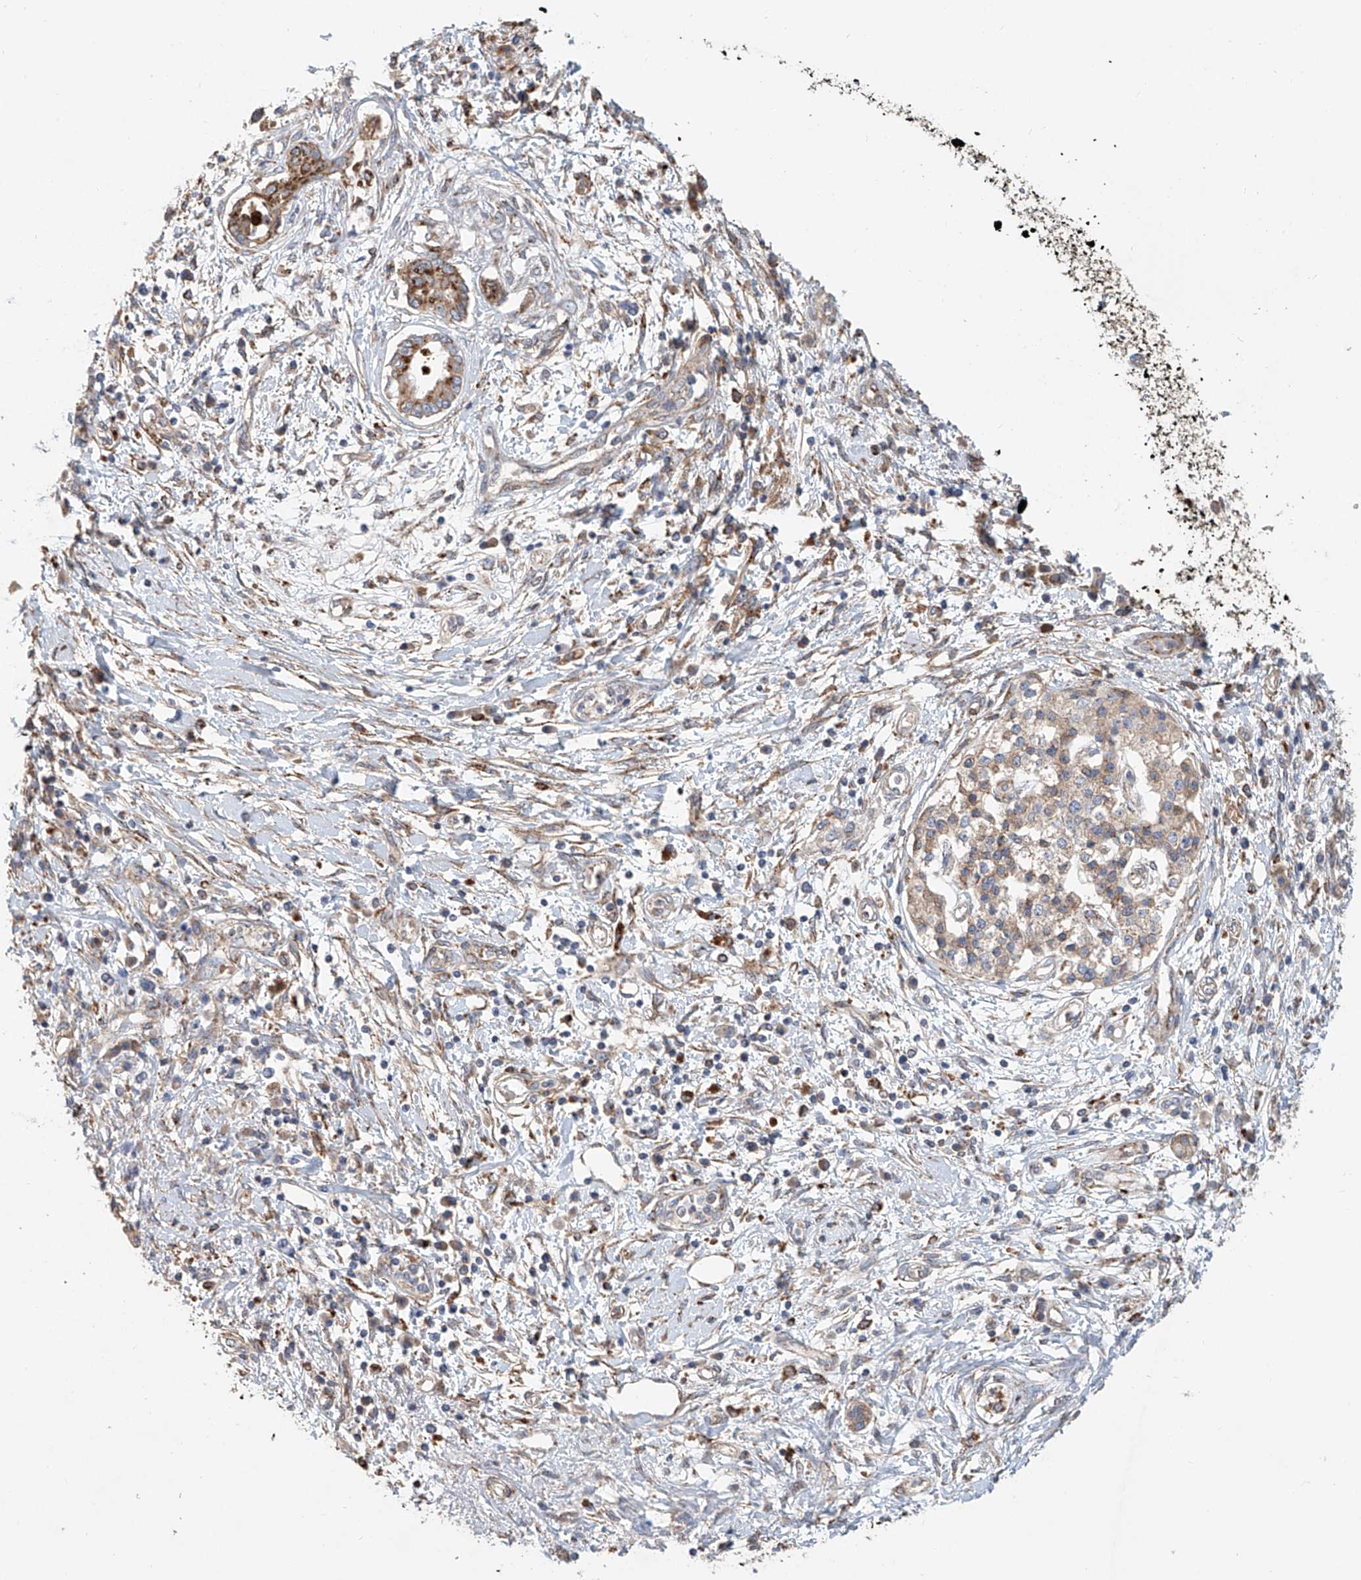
{"staining": {"intensity": "moderate", "quantity": ">75%", "location": "cytoplasmic/membranous"}, "tissue": "pancreatic cancer", "cell_type": "Tumor cells", "image_type": "cancer", "snomed": [{"axis": "morphology", "description": "Adenocarcinoma, NOS"}, {"axis": "topography", "description": "Pancreas"}], "caption": "Pancreatic adenocarcinoma stained with immunohistochemistry (IHC) reveals moderate cytoplasmic/membranous positivity in approximately >75% of tumor cells.", "gene": "HGSNAT", "patient": {"sex": "female", "age": 56}}